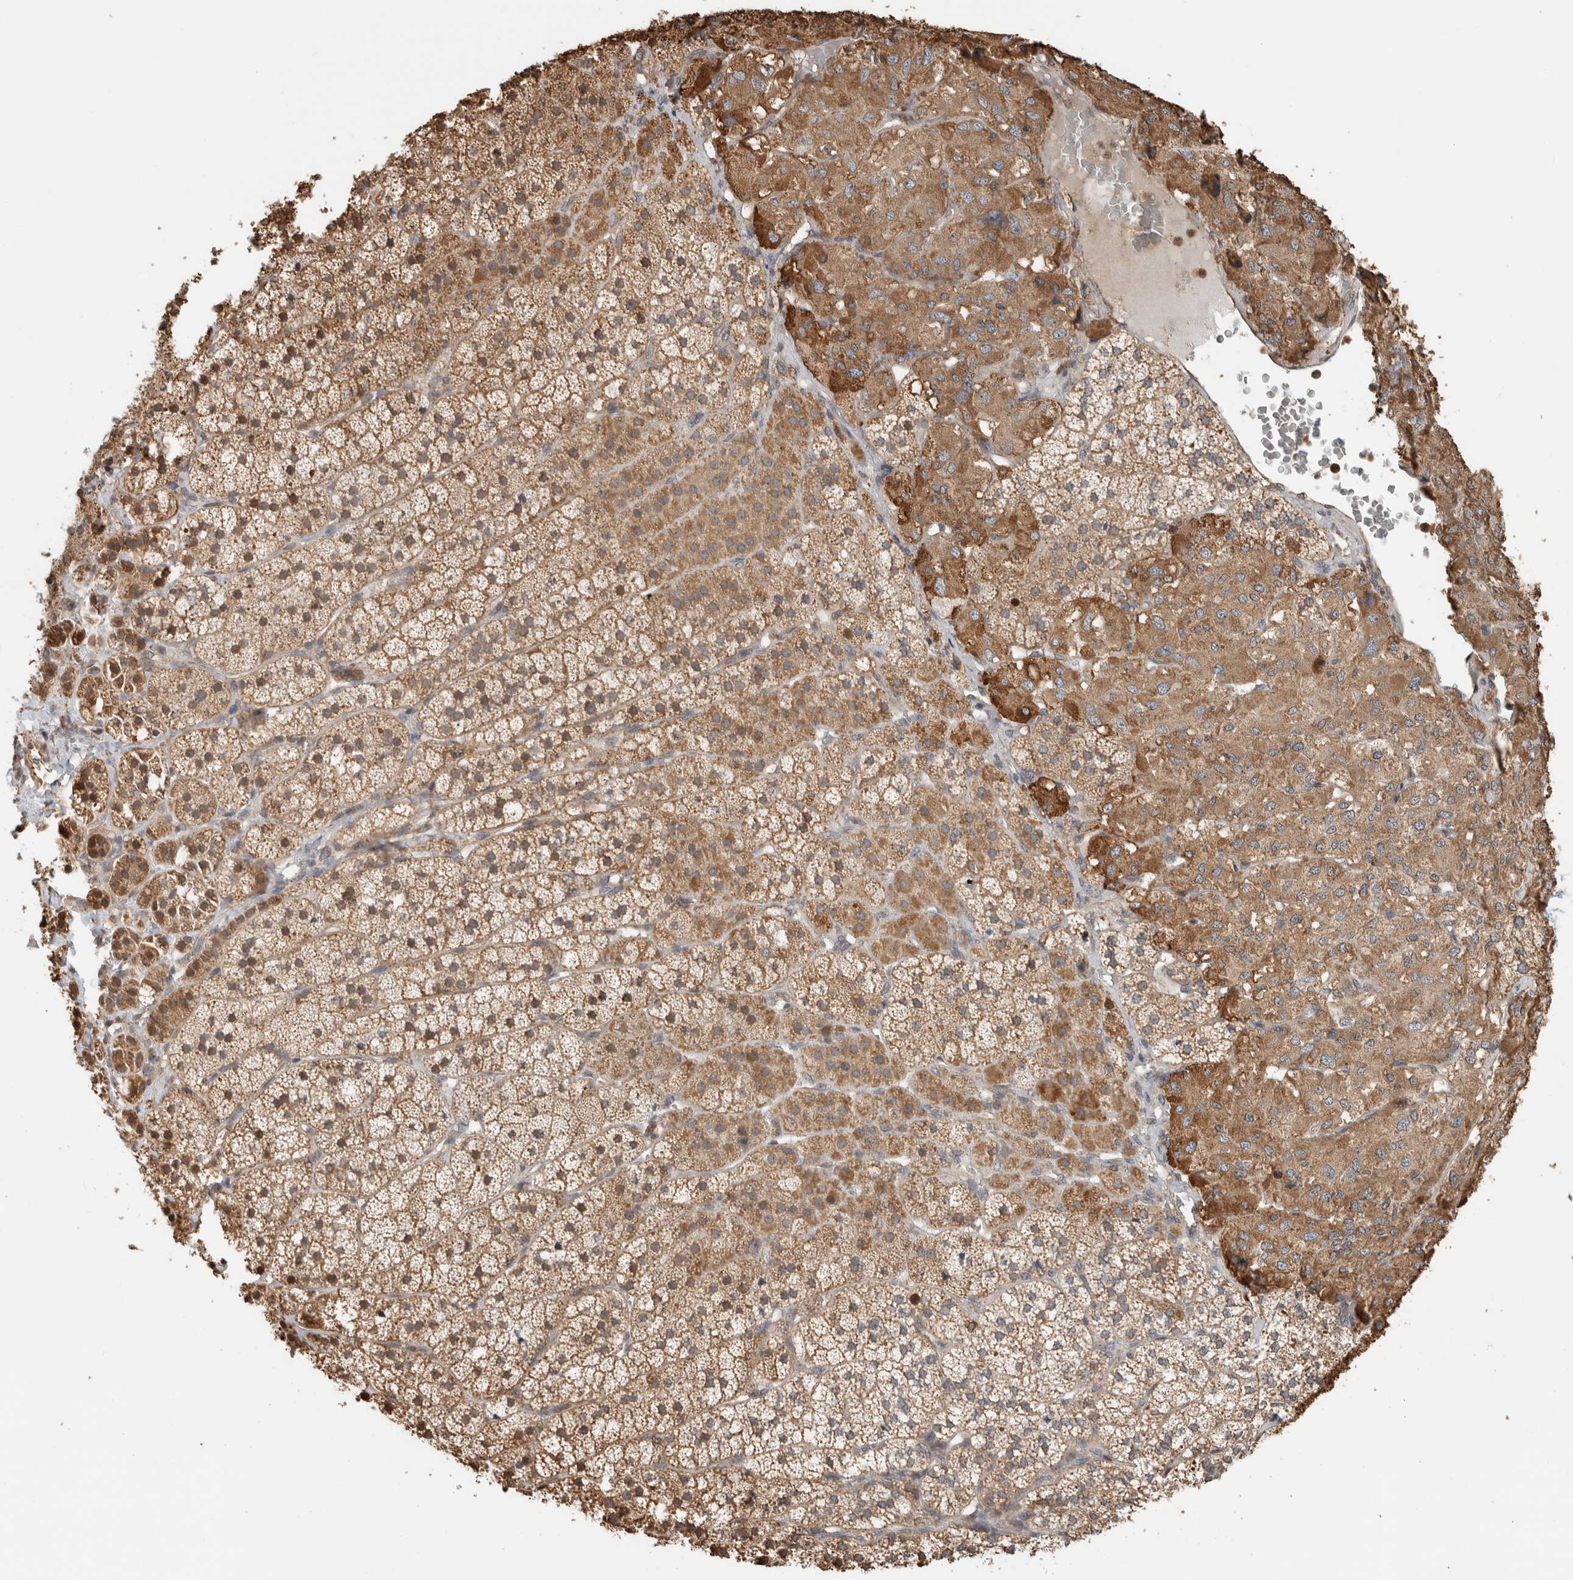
{"staining": {"intensity": "moderate", "quantity": ">75%", "location": "cytoplasmic/membranous"}, "tissue": "adrenal gland", "cell_type": "Glandular cells", "image_type": "normal", "snomed": [{"axis": "morphology", "description": "Normal tissue, NOS"}, {"axis": "topography", "description": "Adrenal gland"}], "caption": "Moderate cytoplasmic/membranous positivity for a protein is identified in approximately >75% of glandular cells of unremarkable adrenal gland using immunohistochemistry.", "gene": "GINS4", "patient": {"sex": "female", "age": 44}}